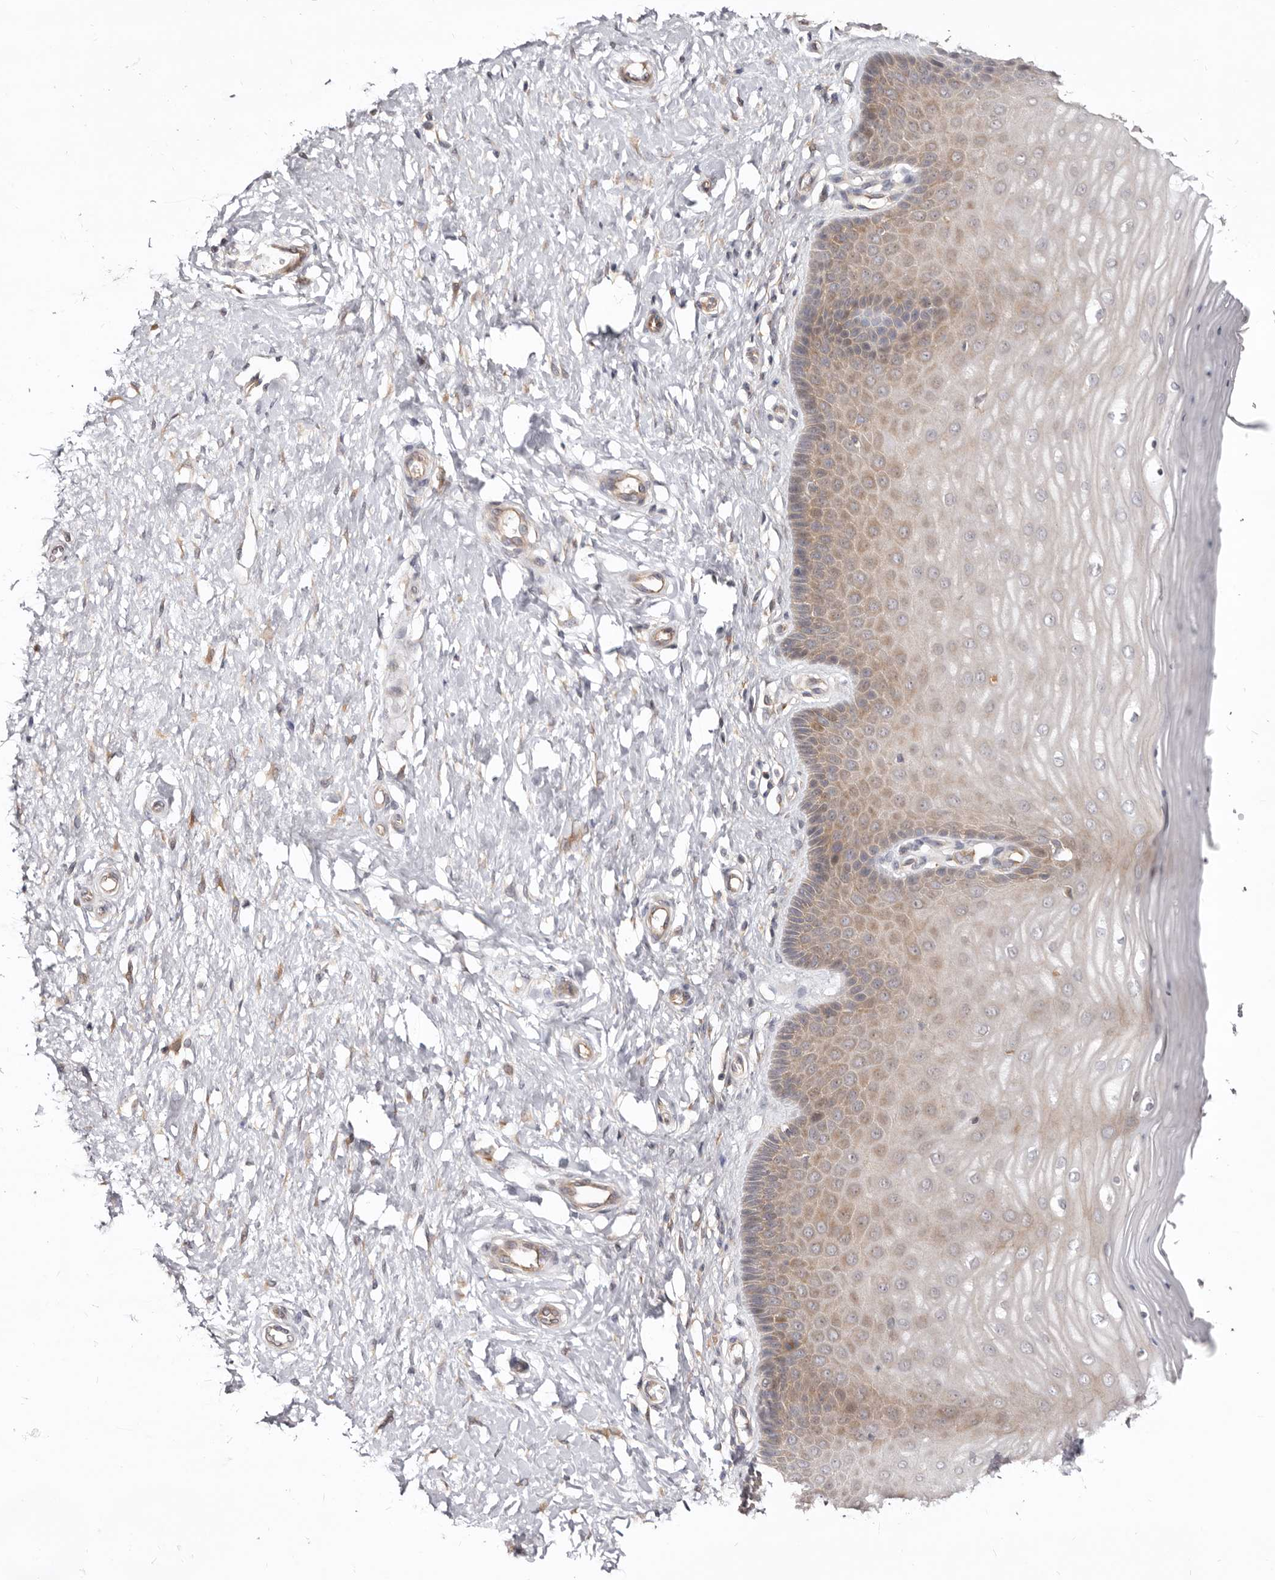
{"staining": {"intensity": "moderate", "quantity": "25%-75%", "location": "cytoplasmic/membranous"}, "tissue": "cervix", "cell_type": "Glandular cells", "image_type": "normal", "snomed": [{"axis": "morphology", "description": "Normal tissue, NOS"}, {"axis": "topography", "description": "Cervix"}], "caption": "This photomicrograph displays IHC staining of unremarkable human cervix, with medium moderate cytoplasmic/membranous positivity in approximately 25%-75% of glandular cells.", "gene": "GPATCH4", "patient": {"sex": "female", "age": 55}}